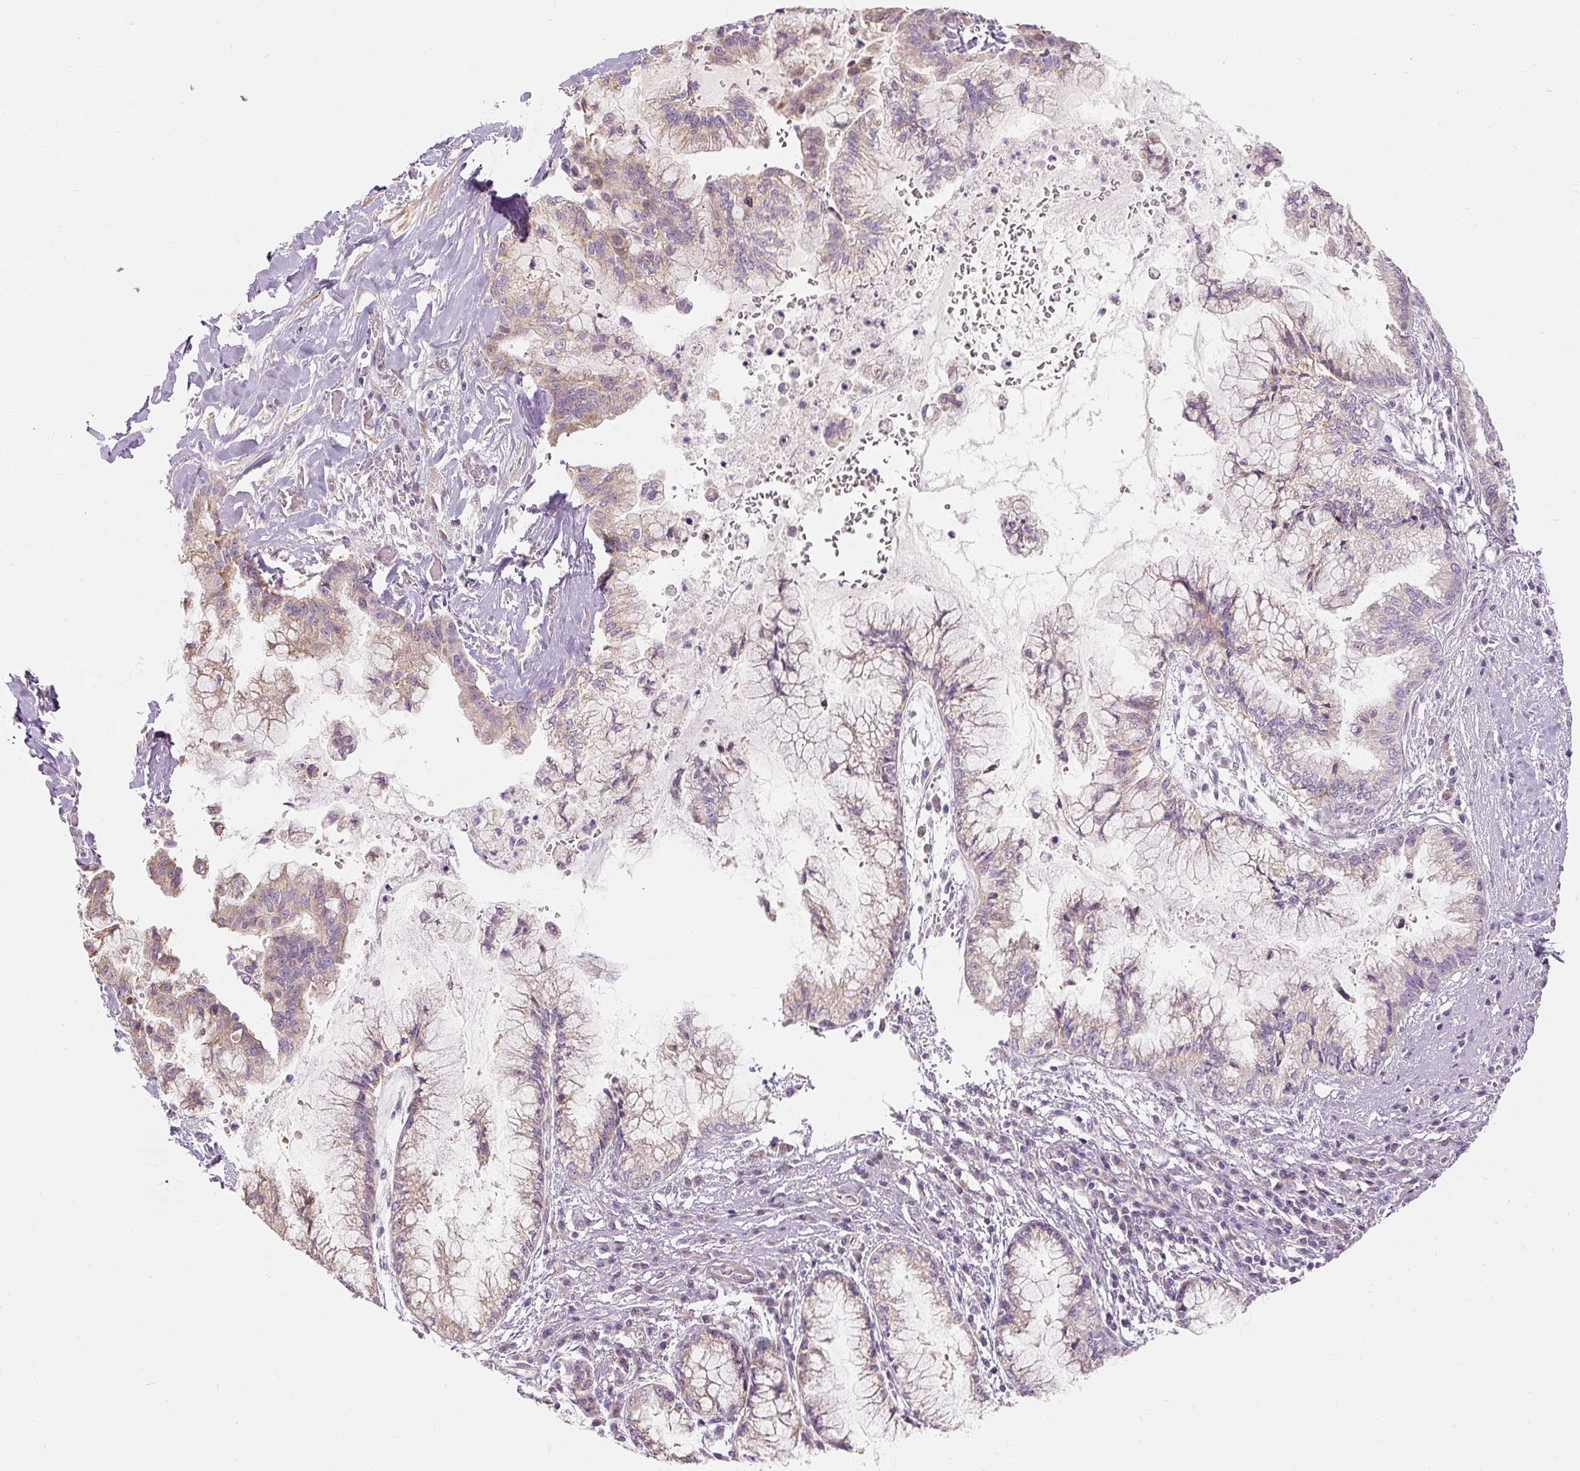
{"staining": {"intensity": "weak", "quantity": "25%-75%", "location": "cytoplasmic/membranous"}, "tissue": "pancreatic cancer", "cell_type": "Tumor cells", "image_type": "cancer", "snomed": [{"axis": "morphology", "description": "Adenocarcinoma, NOS"}, {"axis": "topography", "description": "Pancreas"}], "caption": "Protein staining by immunohistochemistry shows weak cytoplasmic/membranous positivity in approximately 25%-75% of tumor cells in adenocarcinoma (pancreatic).", "gene": "CAPN3", "patient": {"sex": "male", "age": 73}}